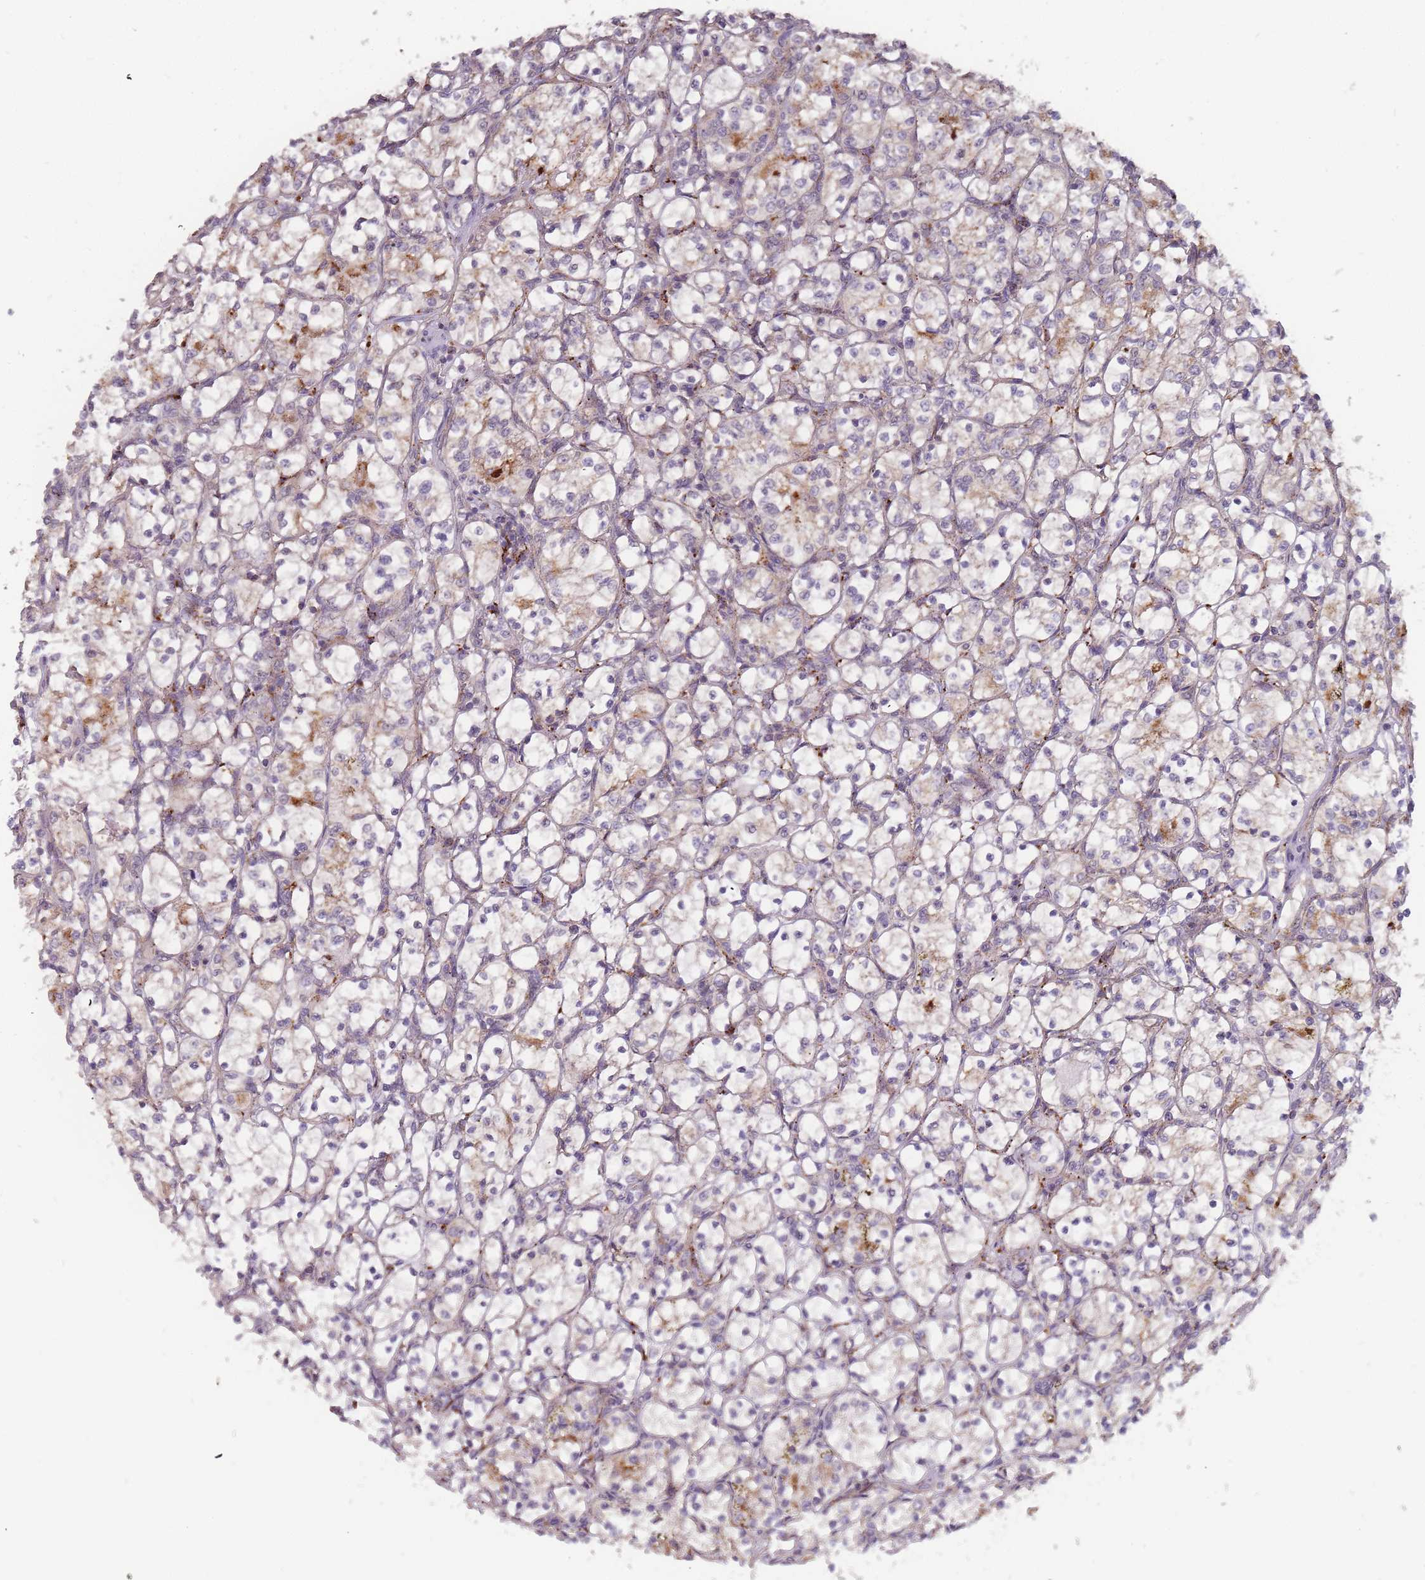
{"staining": {"intensity": "moderate", "quantity": "<25%", "location": "cytoplasmic/membranous"}, "tissue": "renal cancer", "cell_type": "Tumor cells", "image_type": "cancer", "snomed": [{"axis": "morphology", "description": "Adenocarcinoma, NOS"}, {"axis": "topography", "description": "Kidney"}], "caption": "A histopathology image showing moderate cytoplasmic/membranous positivity in approximately <25% of tumor cells in adenocarcinoma (renal), as visualized by brown immunohistochemical staining.", "gene": "ATG5", "patient": {"sex": "female", "age": 69}}